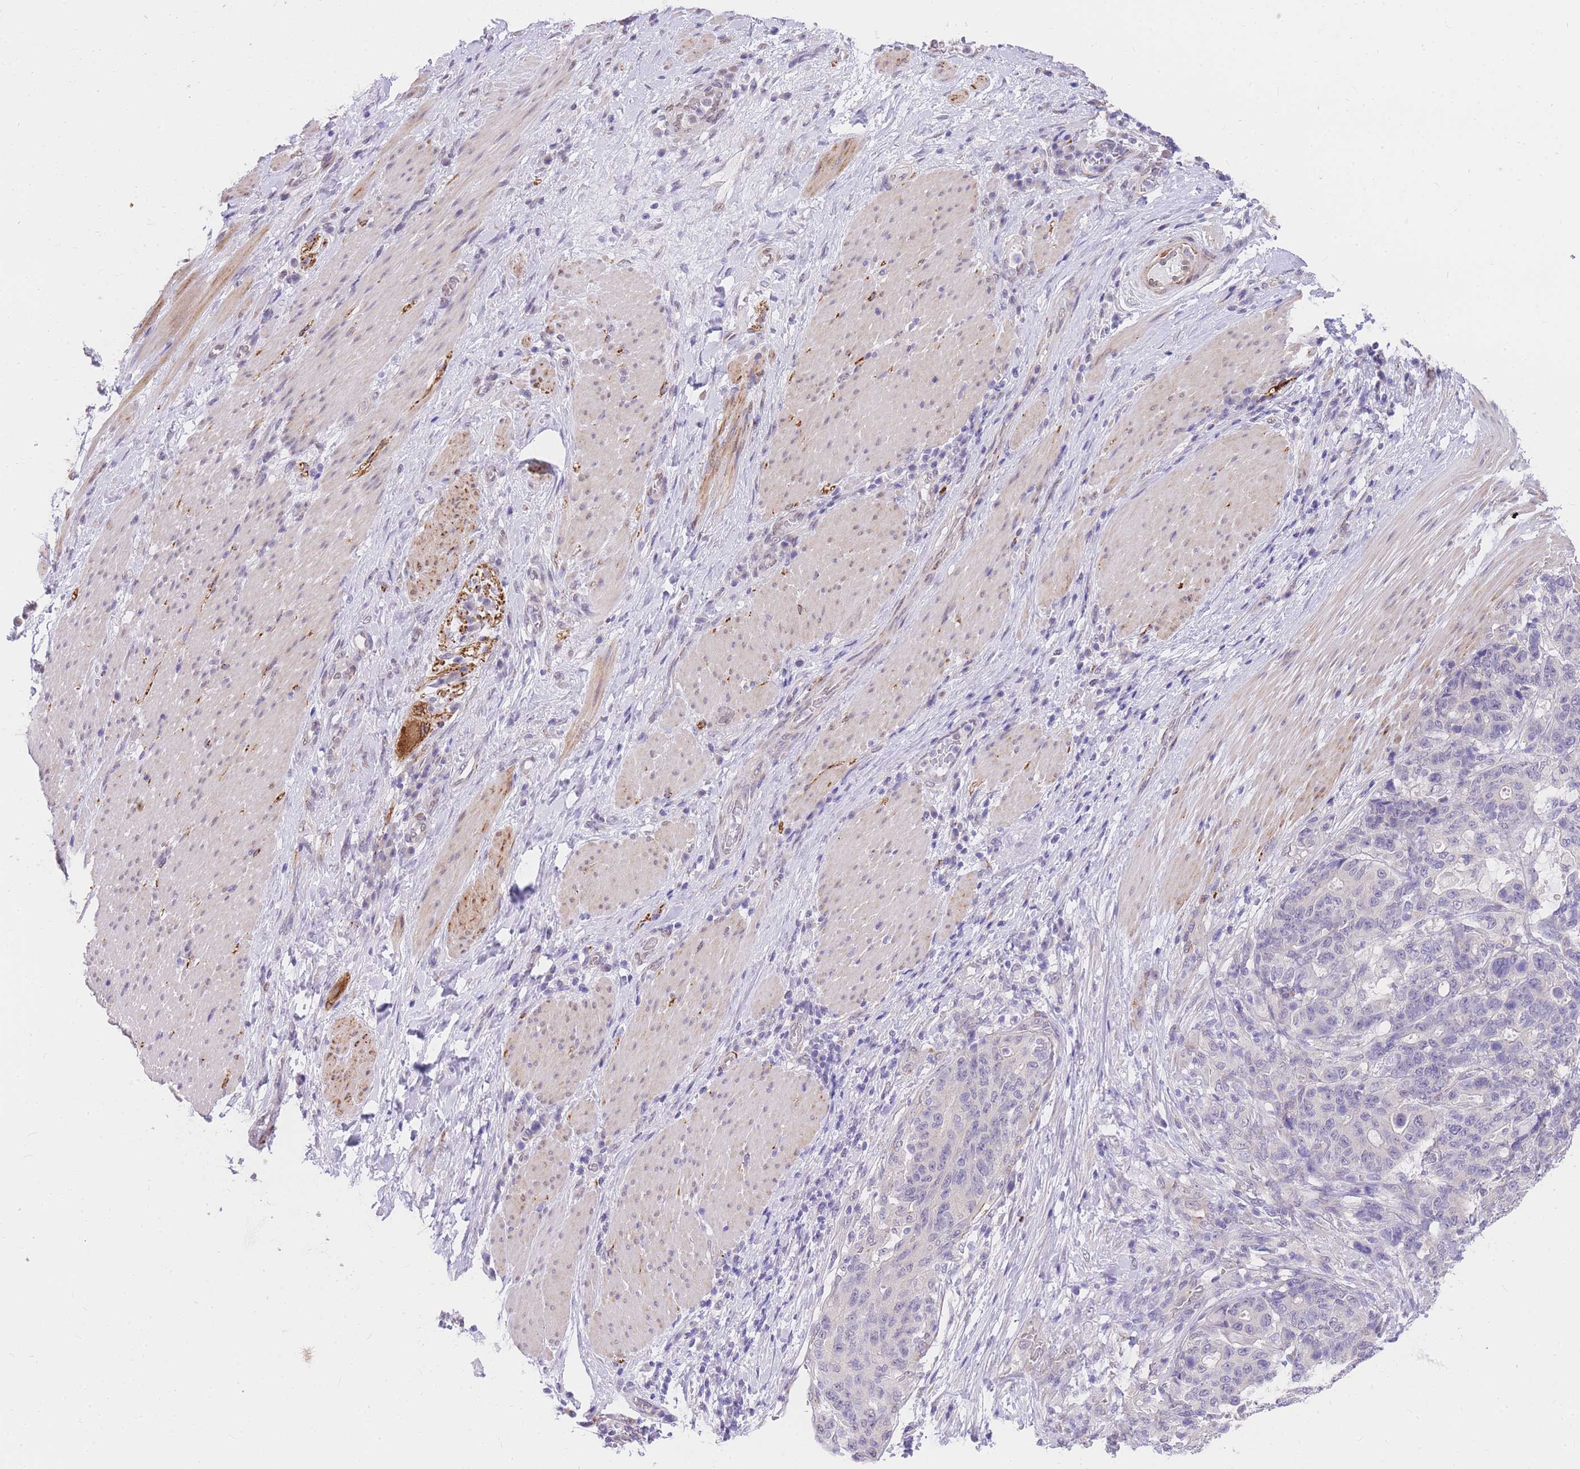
{"staining": {"intensity": "negative", "quantity": "none", "location": "none"}, "tissue": "stomach cancer", "cell_type": "Tumor cells", "image_type": "cancer", "snomed": [{"axis": "morphology", "description": "Normal tissue, NOS"}, {"axis": "morphology", "description": "Adenocarcinoma, NOS"}, {"axis": "topography", "description": "Stomach"}], "caption": "Tumor cells are negative for brown protein staining in stomach adenocarcinoma.", "gene": "S100PBP", "patient": {"sex": "female", "age": 64}}